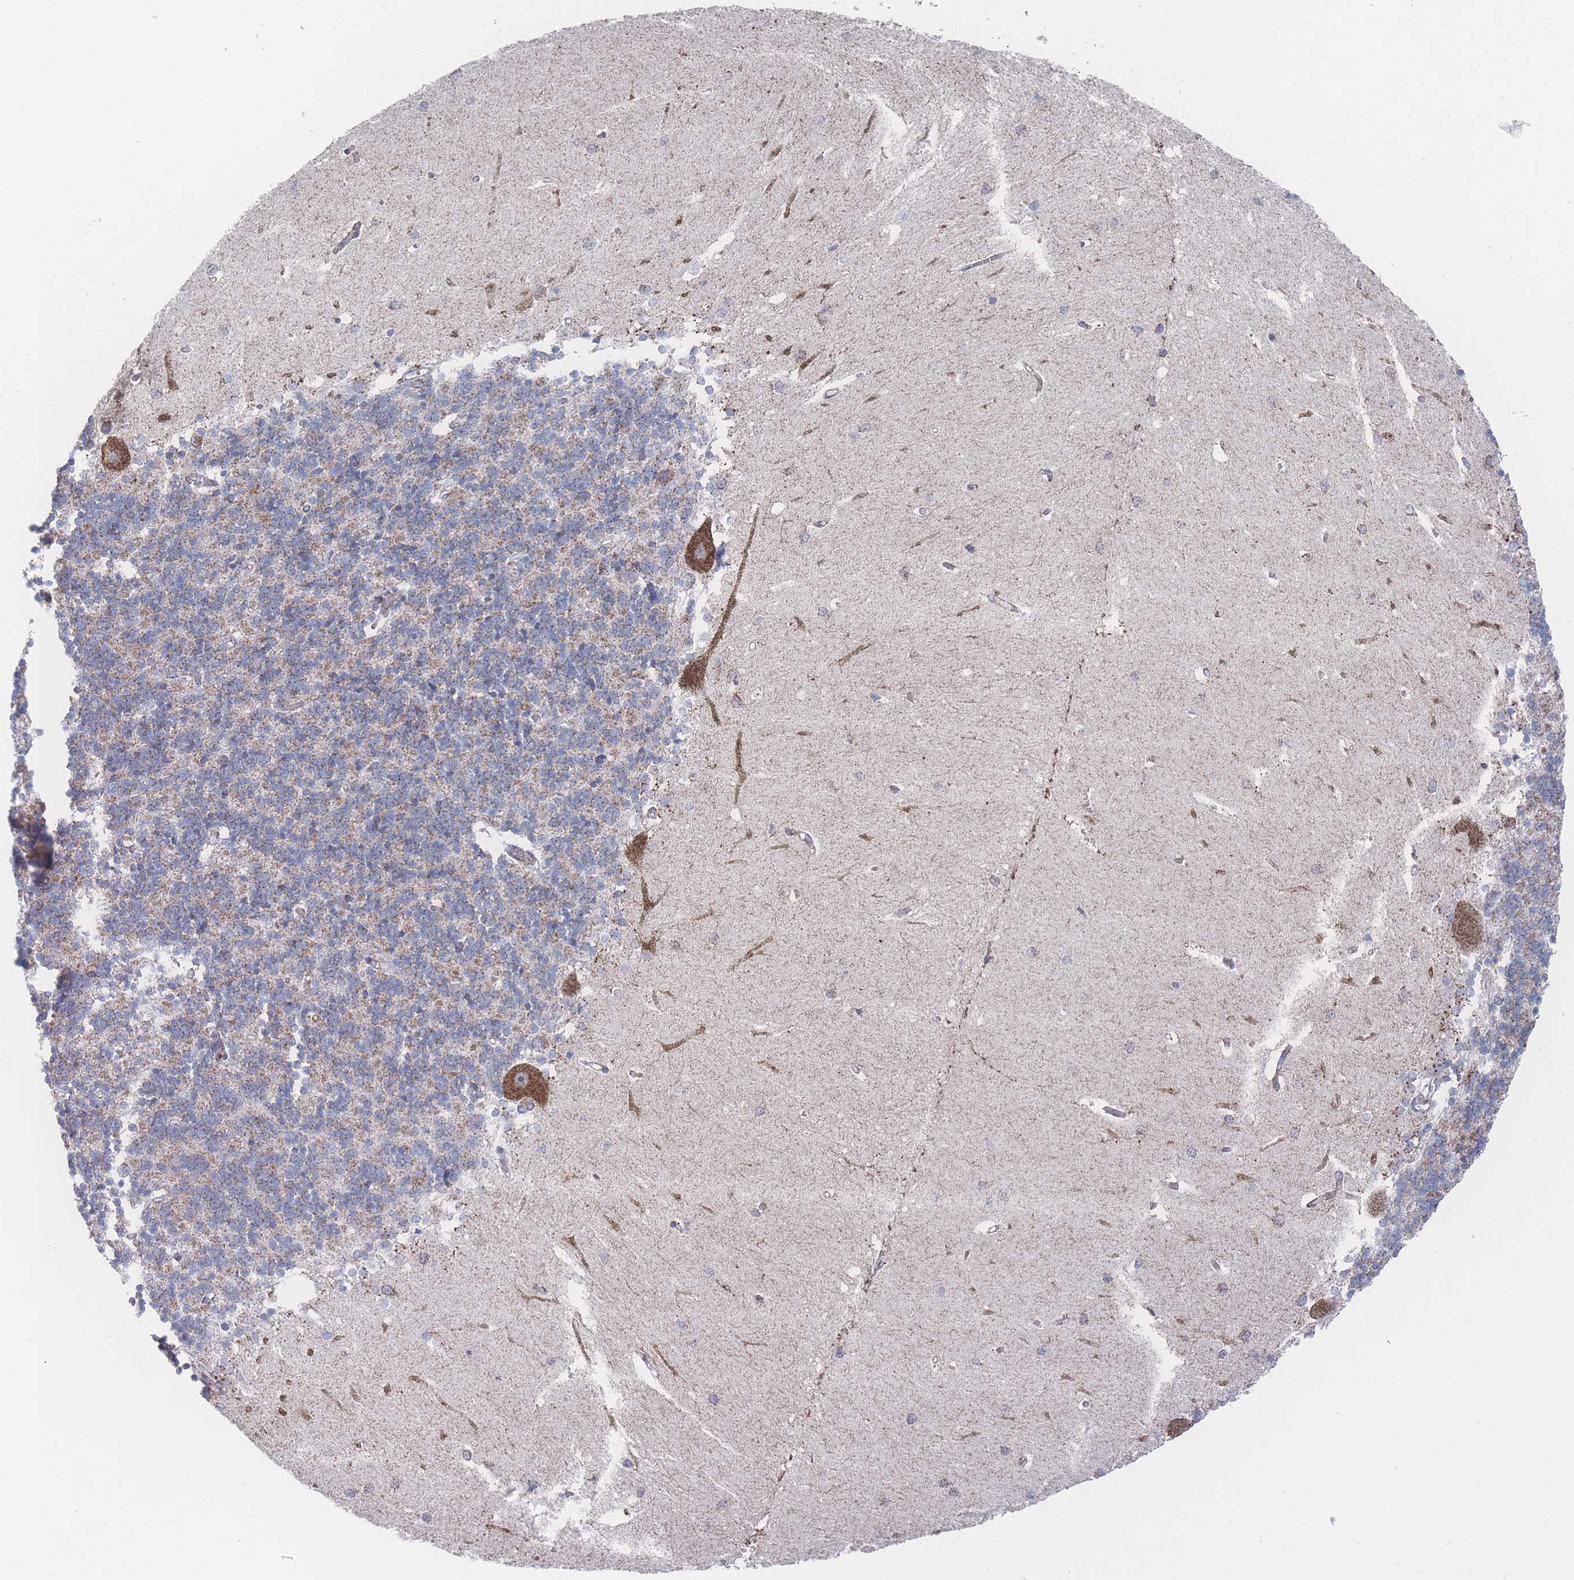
{"staining": {"intensity": "weak", "quantity": "25%-75%", "location": "cytoplasmic/membranous"}, "tissue": "cerebellum", "cell_type": "Cells in granular layer", "image_type": "normal", "snomed": [{"axis": "morphology", "description": "Normal tissue, NOS"}, {"axis": "topography", "description": "Cerebellum"}], "caption": "A low amount of weak cytoplasmic/membranous staining is identified in about 25%-75% of cells in granular layer in unremarkable cerebellum. The protein of interest is shown in brown color, while the nuclei are stained blue.", "gene": "PEX14", "patient": {"sex": "male", "age": 37}}